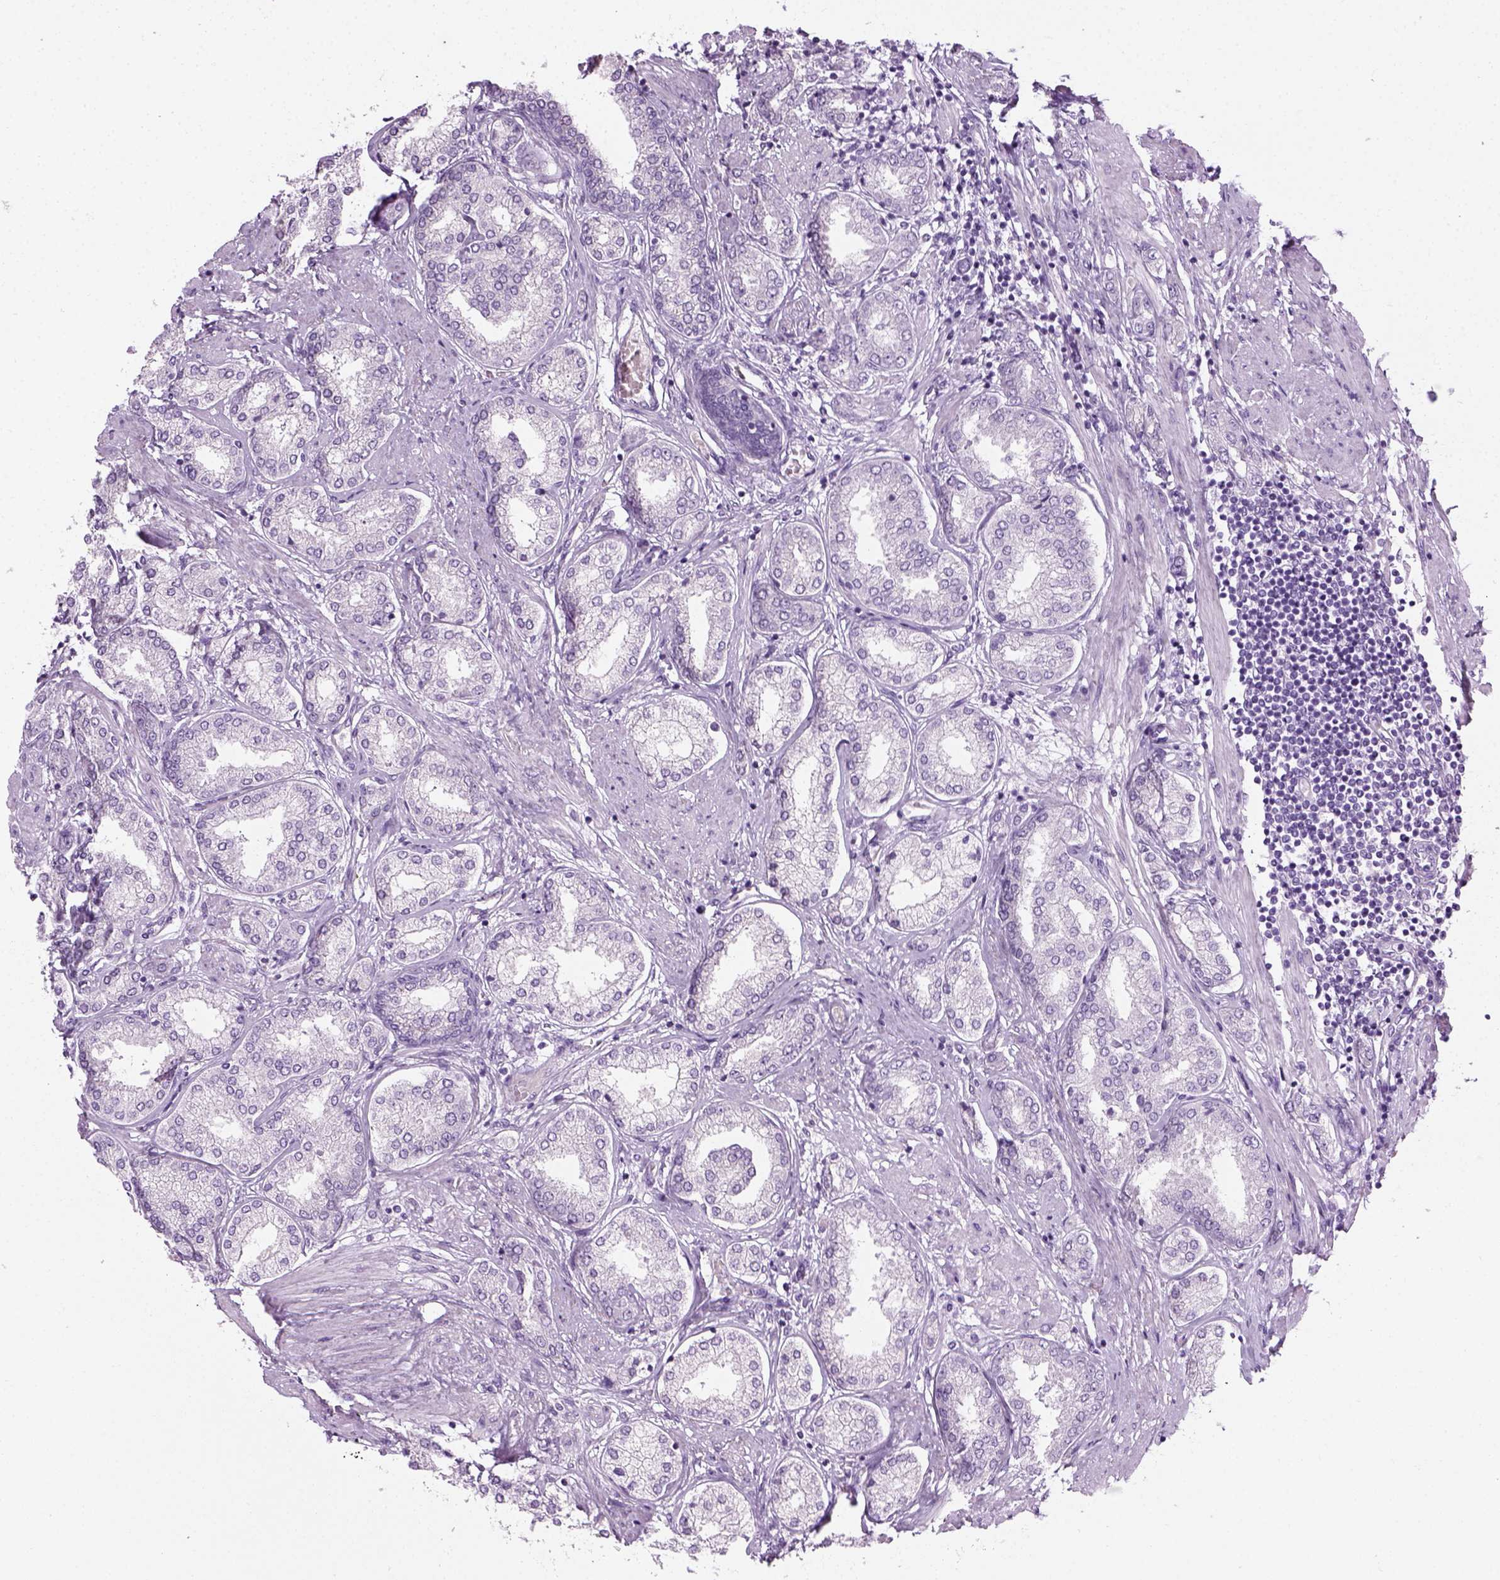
{"staining": {"intensity": "negative", "quantity": "none", "location": "none"}, "tissue": "prostate cancer", "cell_type": "Tumor cells", "image_type": "cancer", "snomed": [{"axis": "morphology", "description": "Adenocarcinoma, NOS"}, {"axis": "topography", "description": "Prostate"}], "caption": "IHC histopathology image of neoplastic tissue: prostate adenocarcinoma stained with DAB (3,3'-diaminobenzidine) displays no significant protein staining in tumor cells.", "gene": "CIBAR2", "patient": {"sex": "male", "age": 63}}